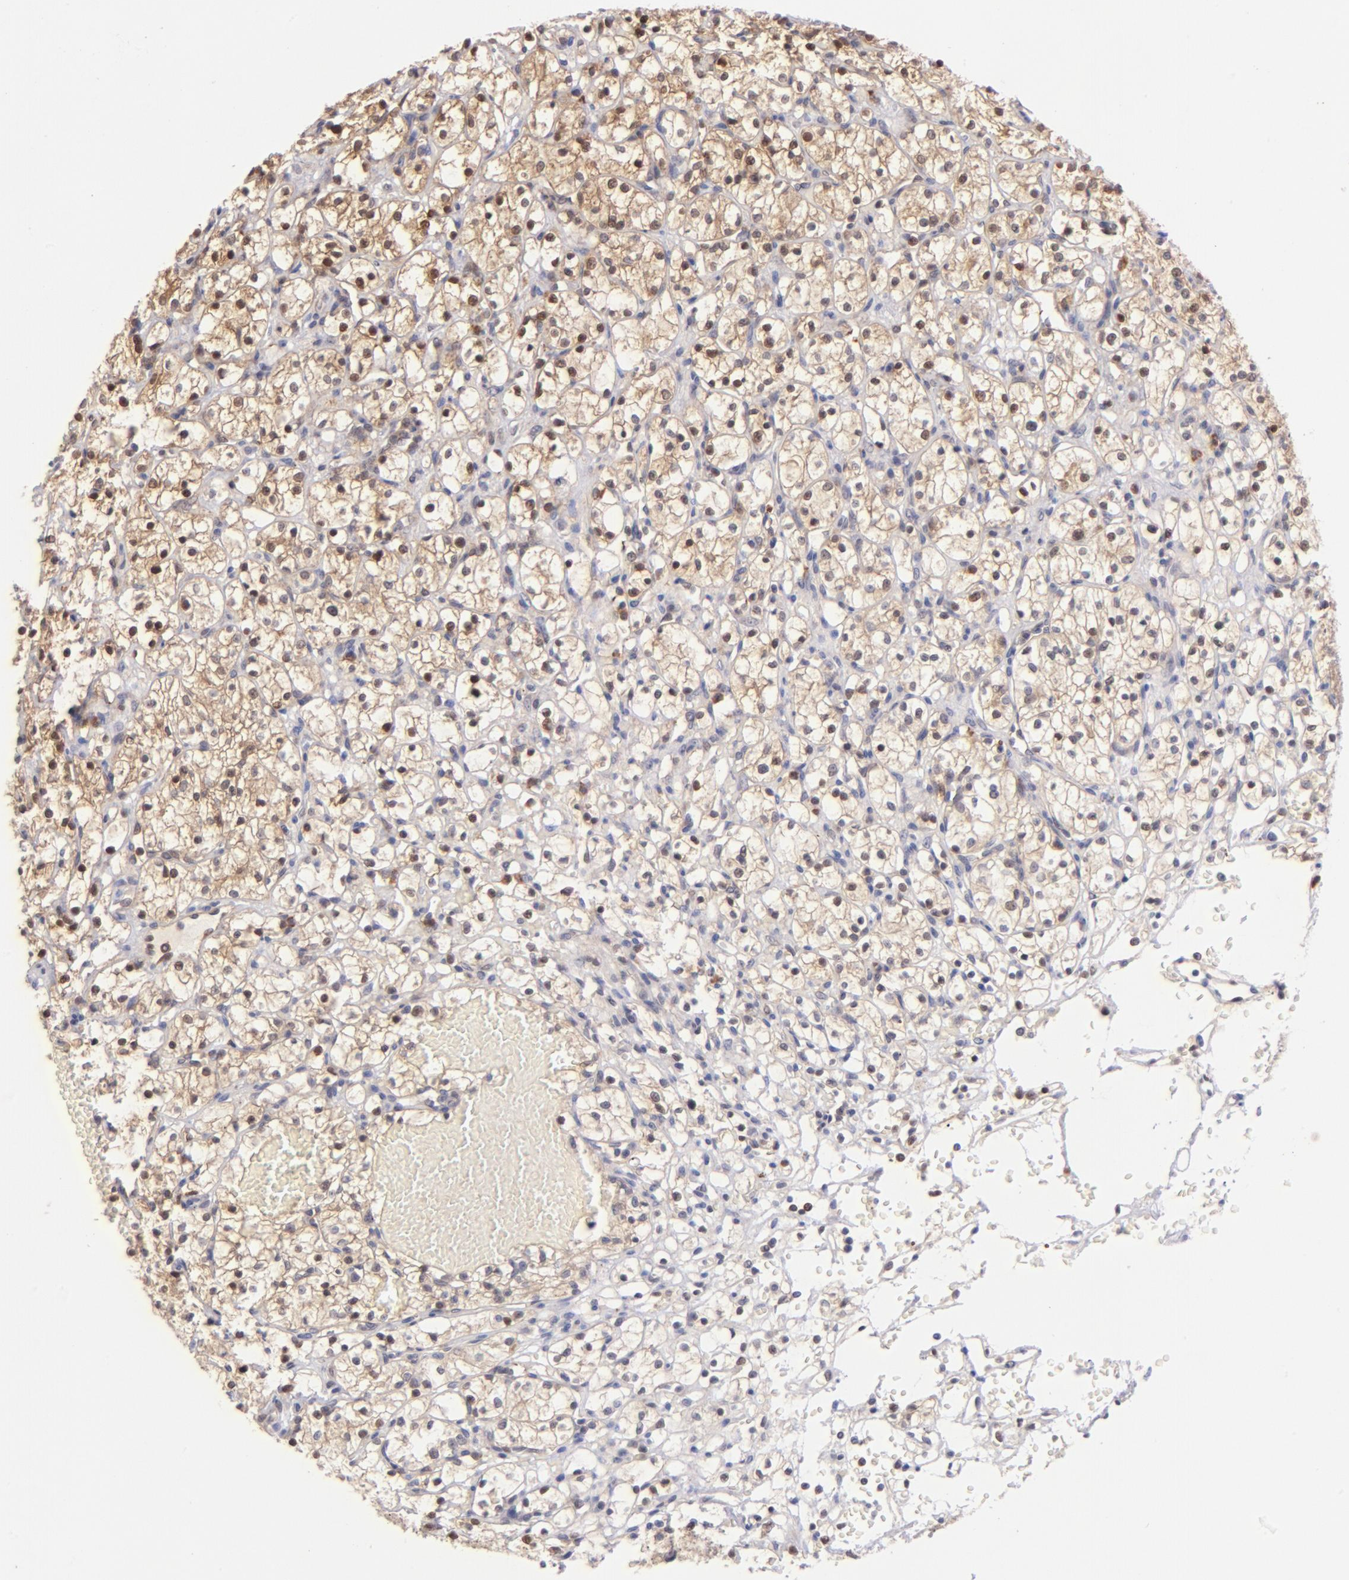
{"staining": {"intensity": "moderate", "quantity": "25%-75%", "location": "cytoplasmic/membranous,nuclear"}, "tissue": "renal cancer", "cell_type": "Tumor cells", "image_type": "cancer", "snomed": [{"axis": "morphology", "description": "Adenocarcinoma, NOS"}, {"axis": "topography", "description": "Kidney"}], "caption": "This image reveals renal adenocarcinoma stained with immunohistochemistry to label a protein in brown. The cytoplasmic/membranous and nuclear of tumor cells show moderate positivity for the protein. Nuclei are counter-stained blue.", "gene": "YWHAB", "patient": {"sex": "female", "age": 60}}